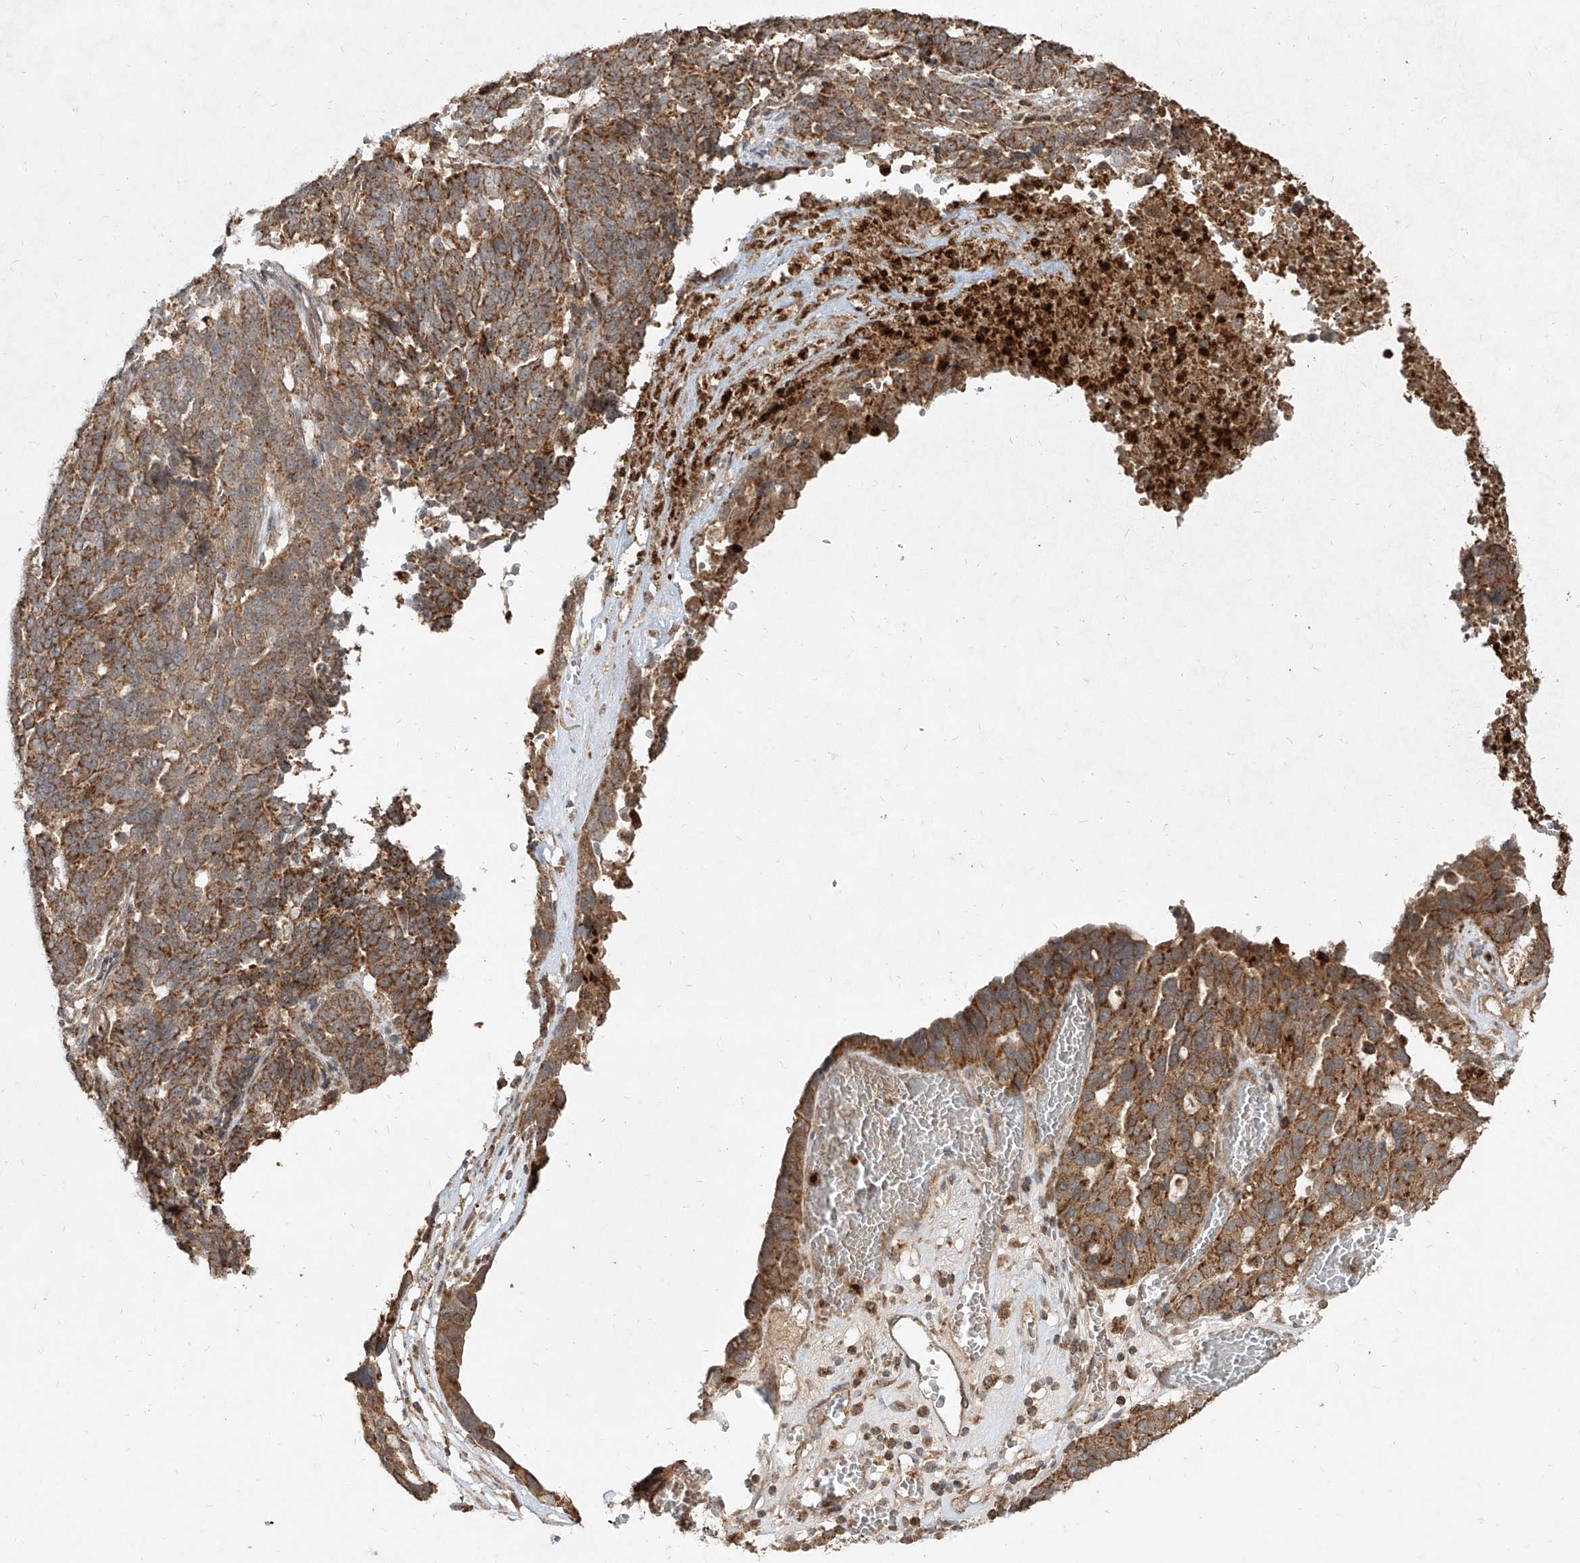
{"staining": {"intensity": "moderate", "quantity": ">75%", "location": "cytoplasmic/membranous"}, "tissue": "ovarian cancer", "cell_type": "Tumor cells", "image_type": "cancer", "snomed": [{"axis": "morphology", "description": "Cystadenocarcinoma, serous, NOS"}, {"axis": "topography", "description": "Ovary"}], "caption": "Protein staining of serous cystadenocarcinoma (ovarian) tissue exhibits moderate cytoplasmic/membranous staining in about >75% of tumor cells.", "gene": "AIM2", "patient": {"sex": "female", "age": 59}}